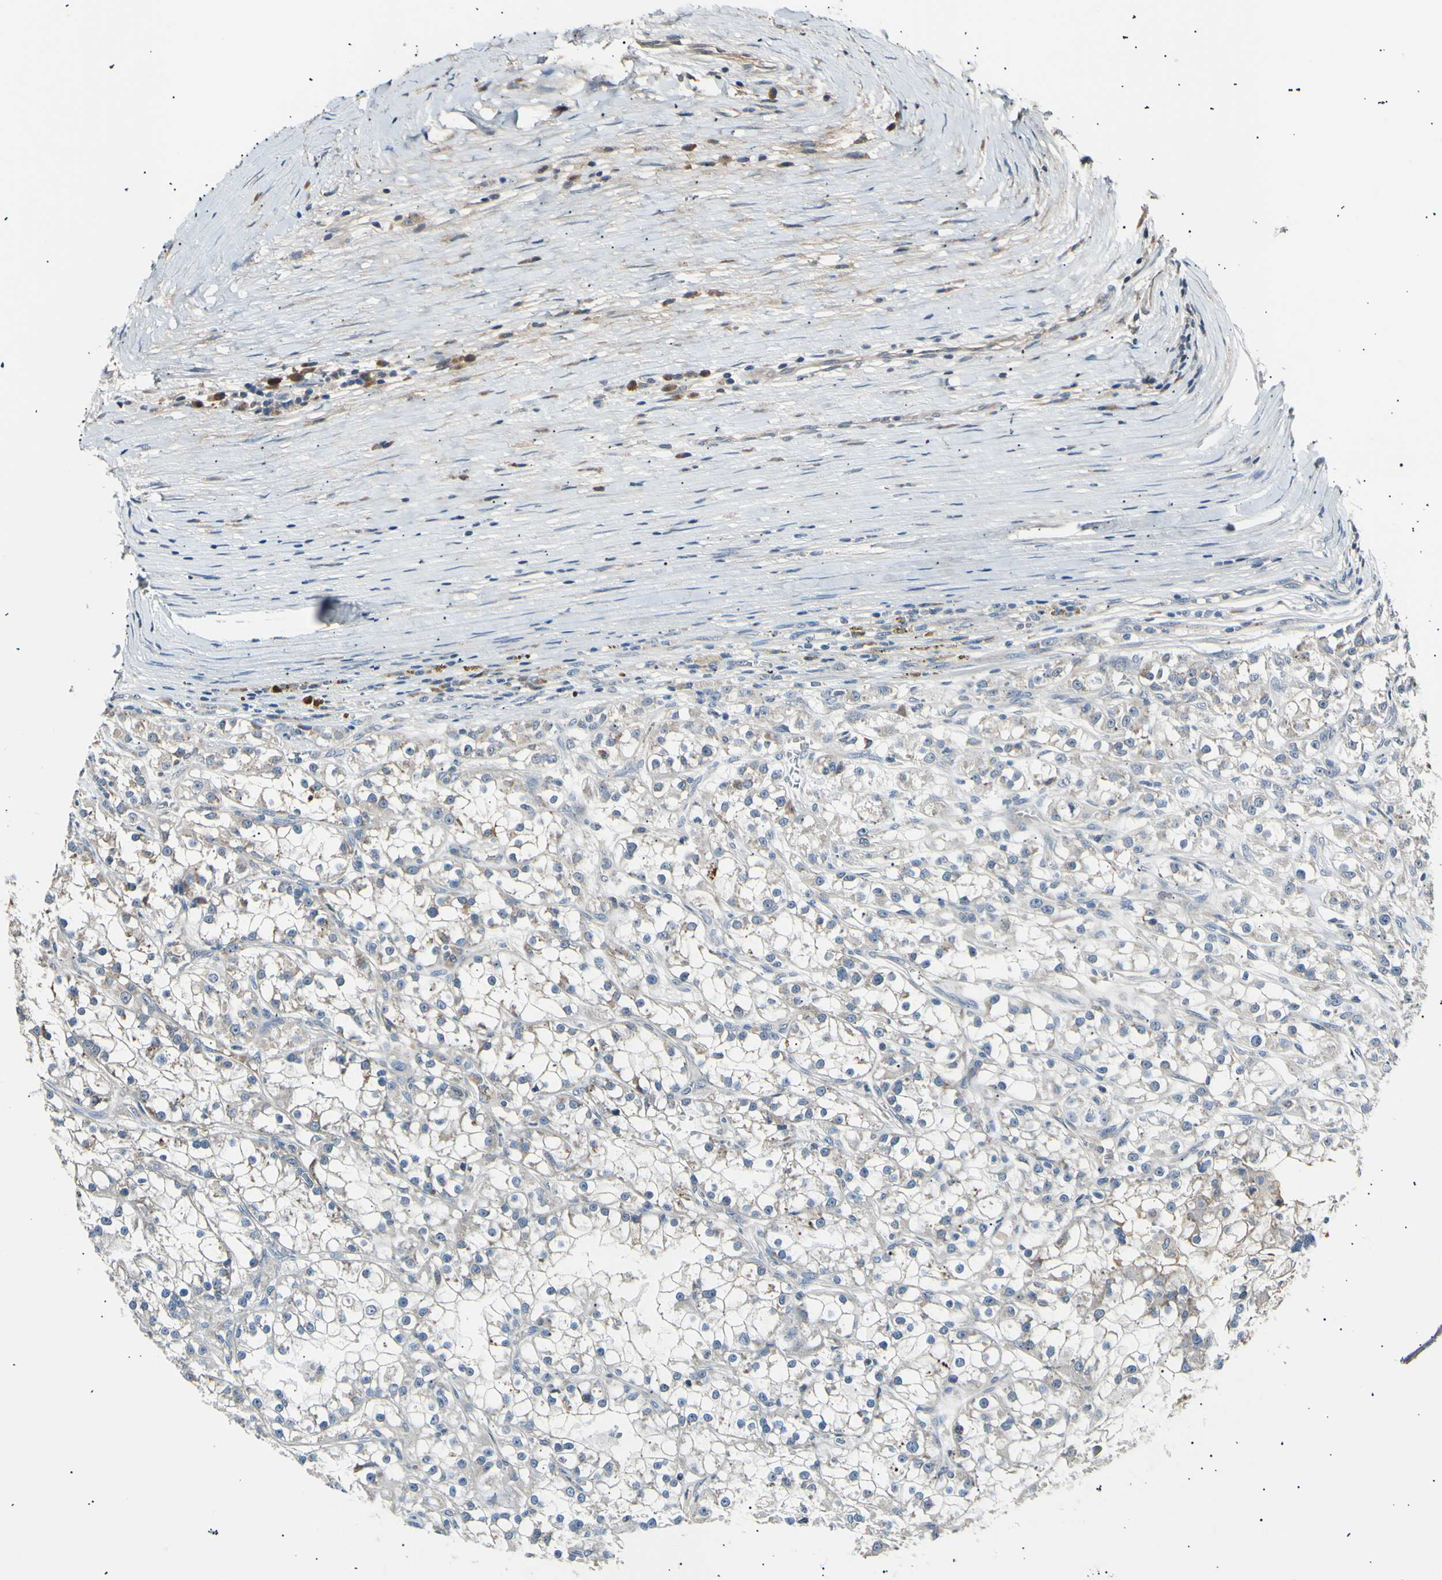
{"staining": {"intensity": "negative", "quantity": "none", "location": "none"}, "tissue": "renal cancer", "cell_type": "Tumor cells", "image_type": "cancer", "snomed": [{"axis": "morphology", "description": "Adenocarcinoma, NOS"}, {"axis": "topography", "description": "Kidney"}], "caption": "High magnification brightfield microscopy of renal adenocarcinoma stained with DAB (3,3'-diaminobenzidine) (brown) and counterstained with hematoxylin (blue): tumor cells show no significant positivity. Brightfield microscopy of immunohistochemistry (IHC) stained with DAB (3,3'-diaminobenzidine) (brown) and hematoxylin (blue), captured at high magnification.", "gene": "ITGA6", "patient": {"sex": "female", "age": 52}}